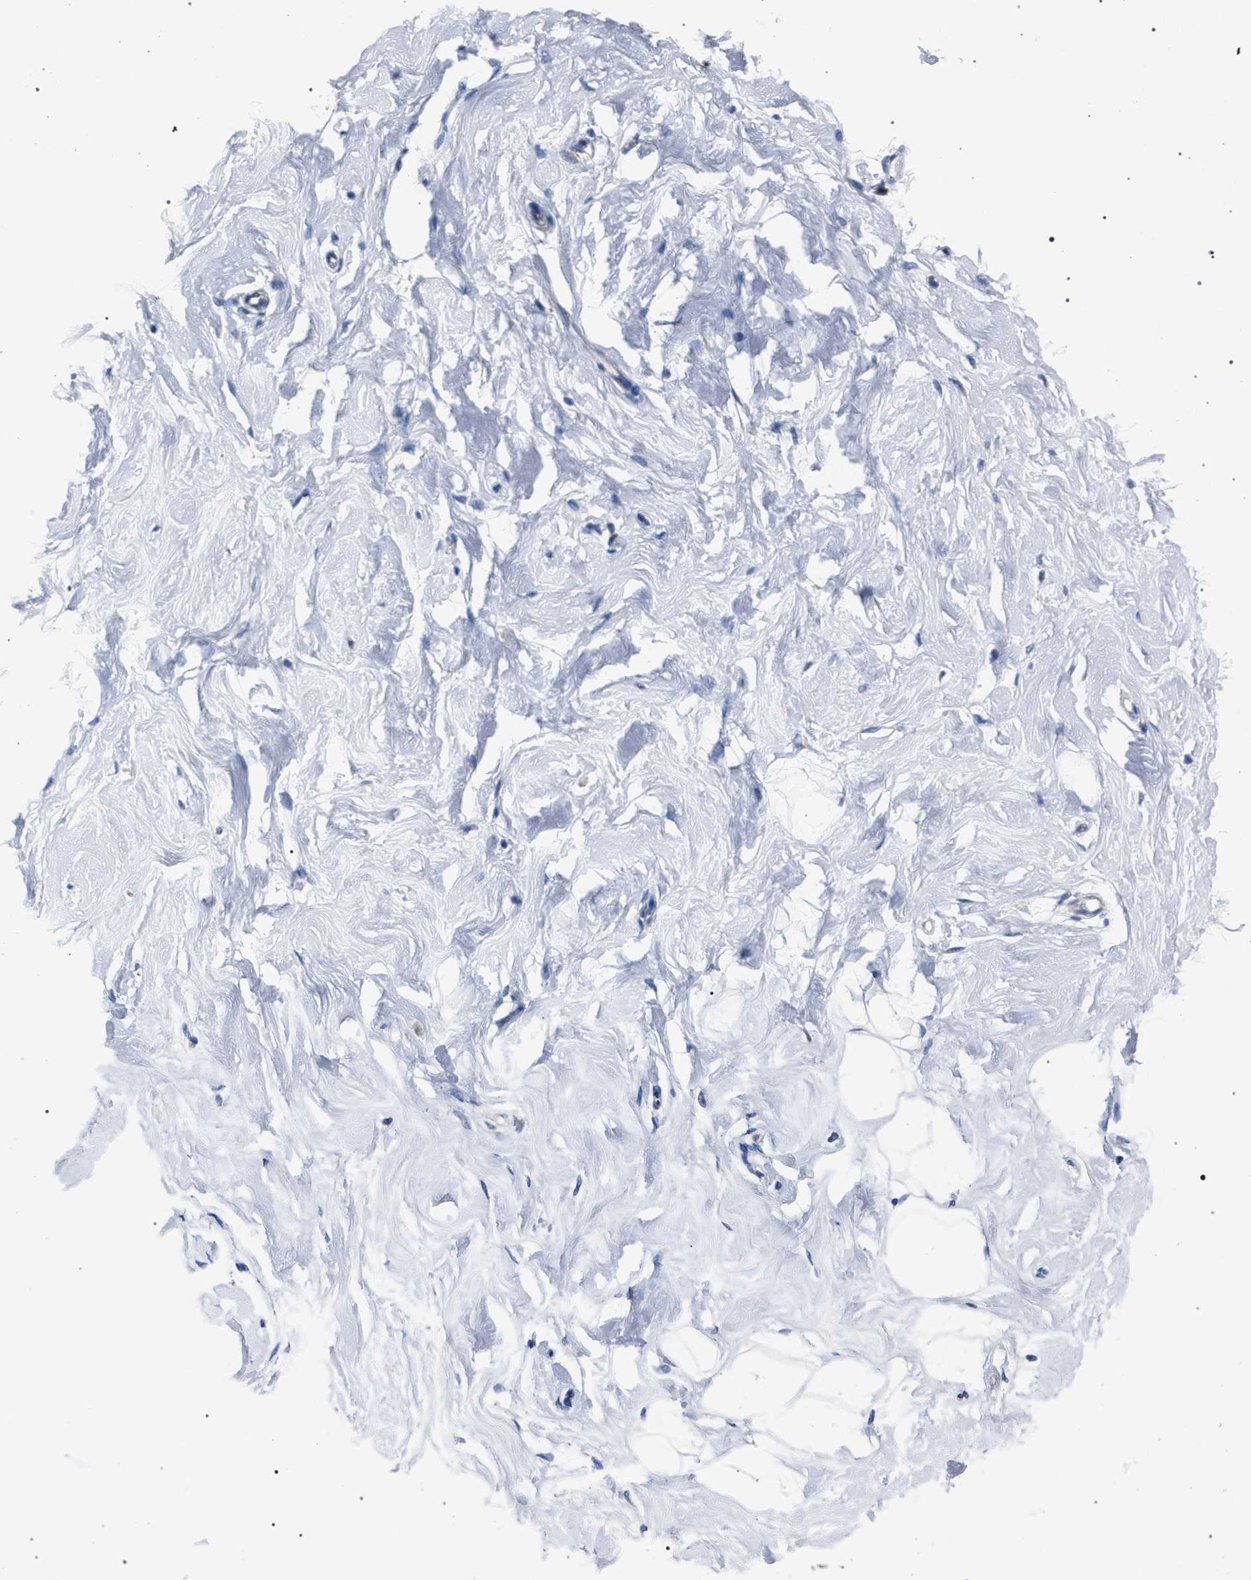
{"staining": {"intensity": "negative", "quantity": "none", "location": "none"}, "tissue": "breast", "cell_type": "Adipocytes", "image_type": "normal", "snomed": [{"axis": "morphology", "description": "Normal tissue, NOS"}, {"axis": "topography", "description": "Breast"}], "caption": "A high-resolution micrograph shows immunohistochemistry (IHC) staining of unremarkable breast, which displays no significant staining in adipocytes. (Immunohistochemistry (ihc), brightfield microscopy, high magnification).", "gene": "CRYZ", "patient": {"sex": "female", "age": 23}}